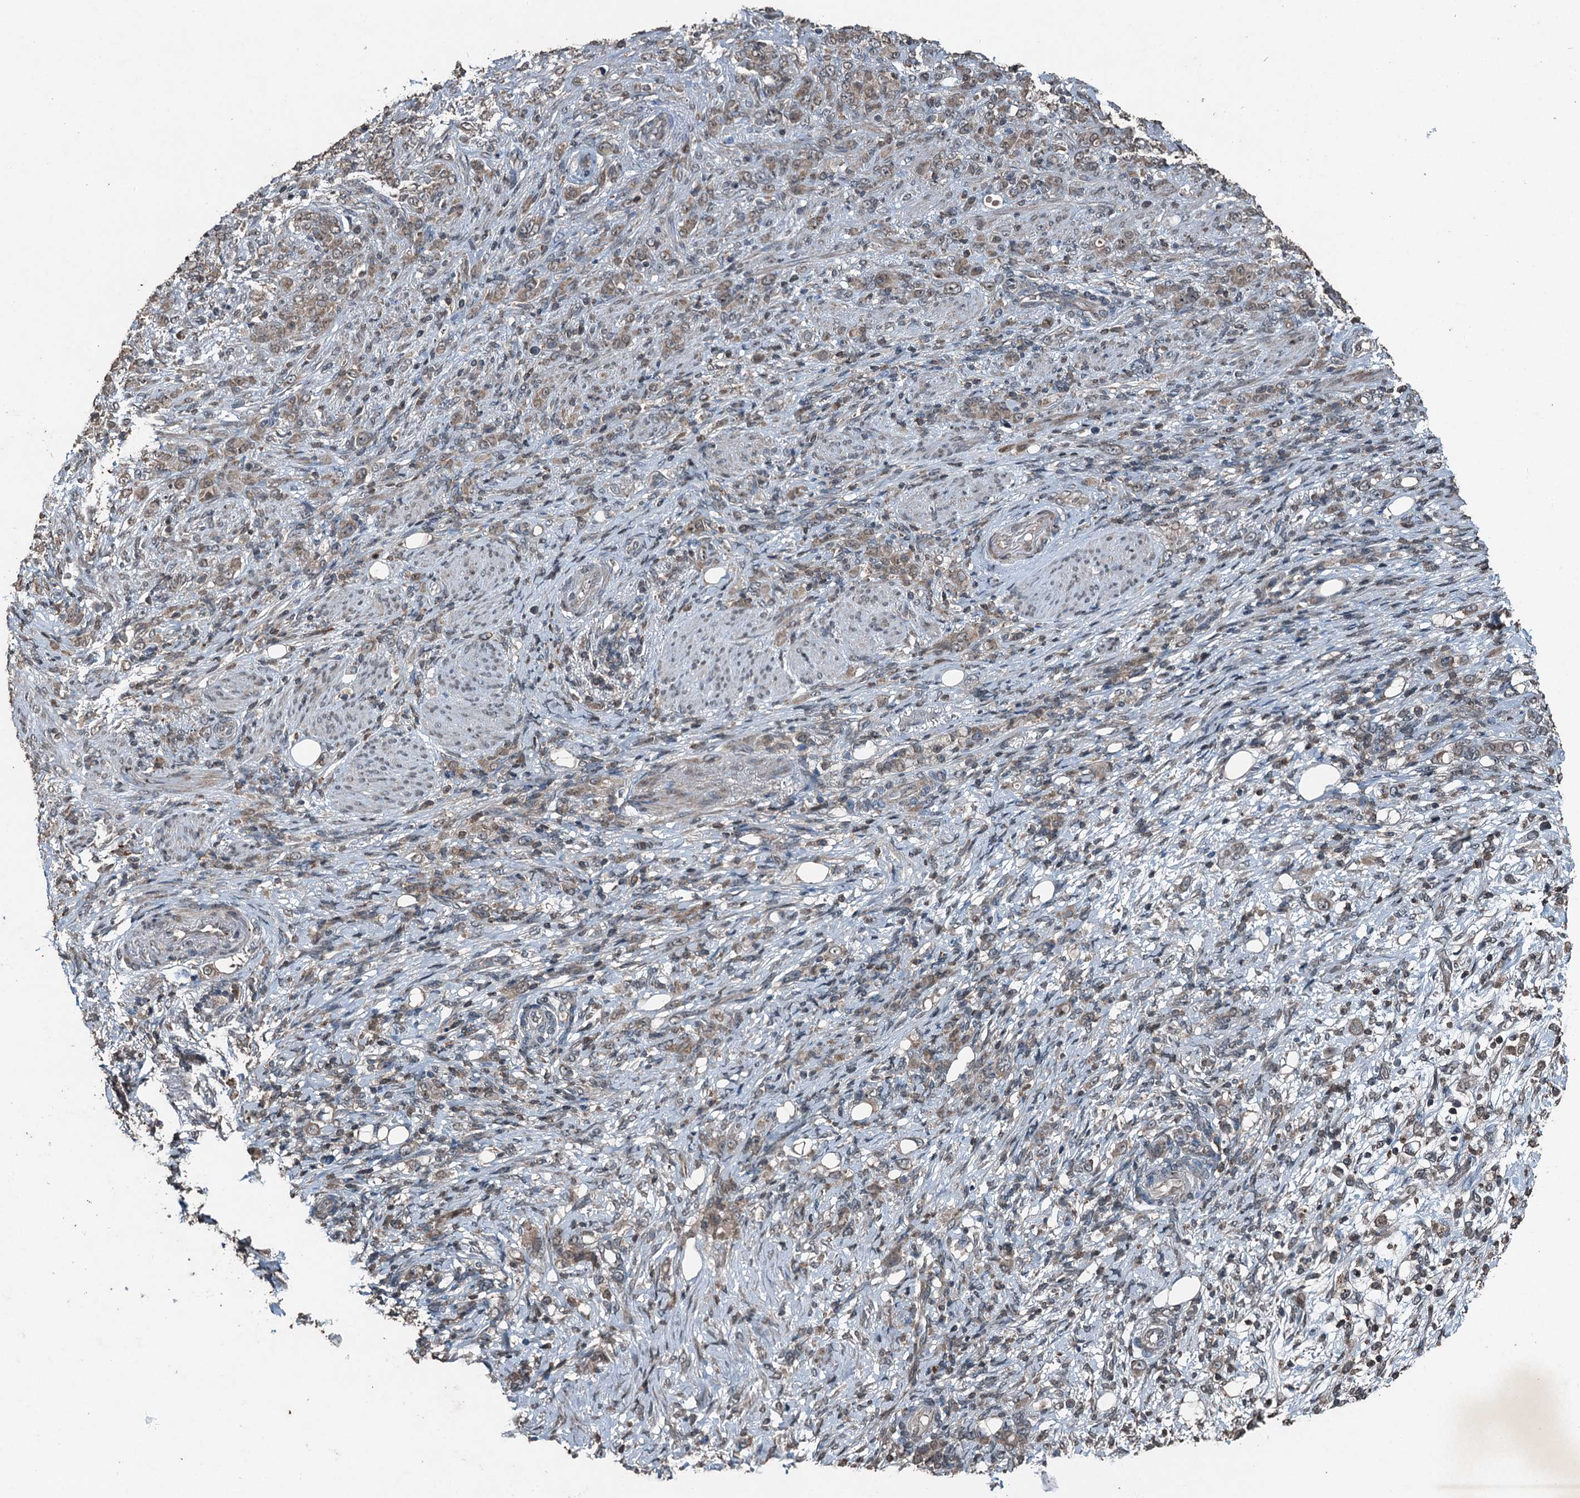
{"staining": {"intensity": "weak", "quantity": "25%-75%", "location": "cytoplasmic/membranous"}, "tissue": "stomach cancer", "cell_type": "Tumor cells", "image_type": "cancer", "snomed": [{"axis": "morphology", "description": "Adenocarcinoma, NOS"}, {"axis": "topography", "description": "Stomach"}], "caption": "Stomach adenocarcinoma tissue displays weak cytoplasmic/membranous positivity in about 25%-75% of tumor cells, visualized by immunohistochemistry.", "gene": "TCTN1", "patient": {"sex": "female", "age": 79}}